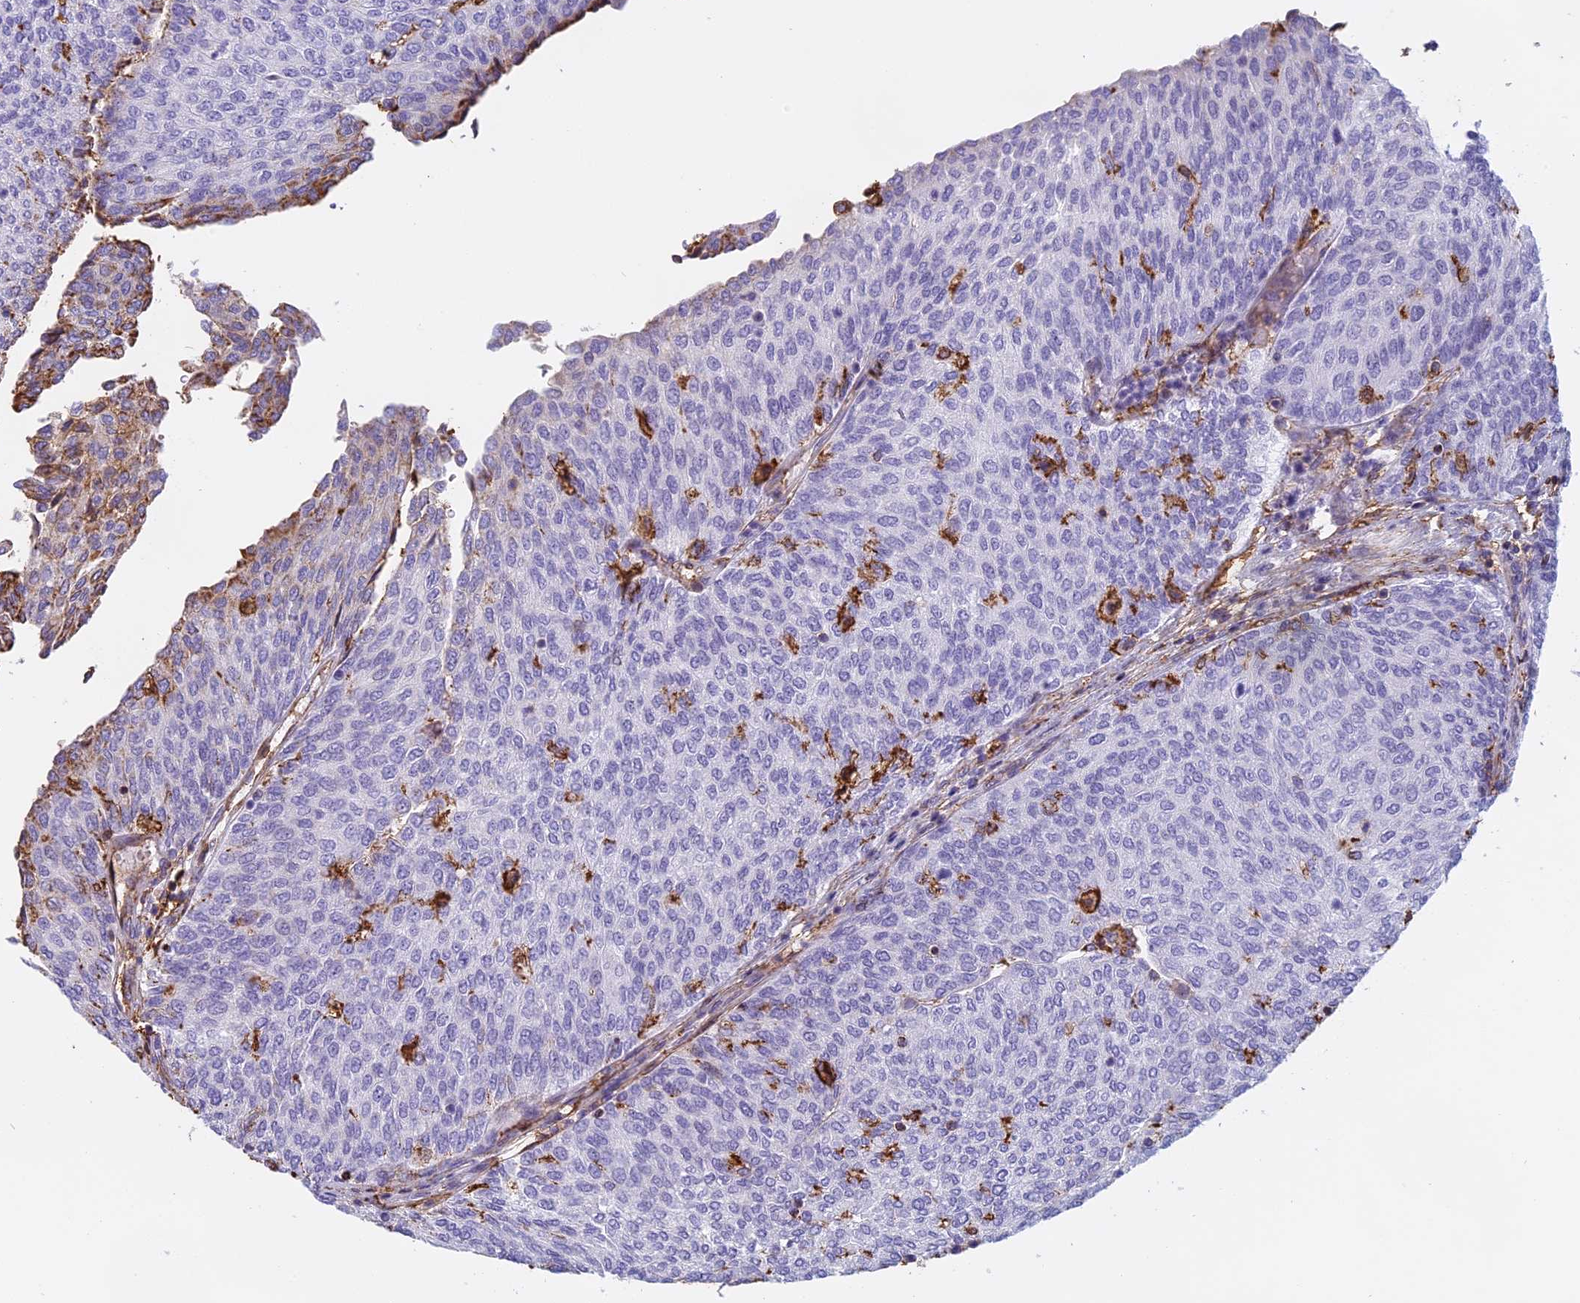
{"staining": {"intensity": "negative", "quantity": "none", "location": "none"}, "tissue": "urothelial cancer", "cell_type": "Tumor cells", "image_type": "cancer", "snomed": [{"axis": "morphology", "description": "Urothelial carcinoma, Low grade"}, {"axis": "topography", "description": "Urinary bladder"}], "caption": "Low-grade urothelial carcinoma stained for a protein using immunohistochemistry exhibits no staining tumor cells.", "gene": "TMEM255B", "patient": {"sex": "female", "age": 79}}